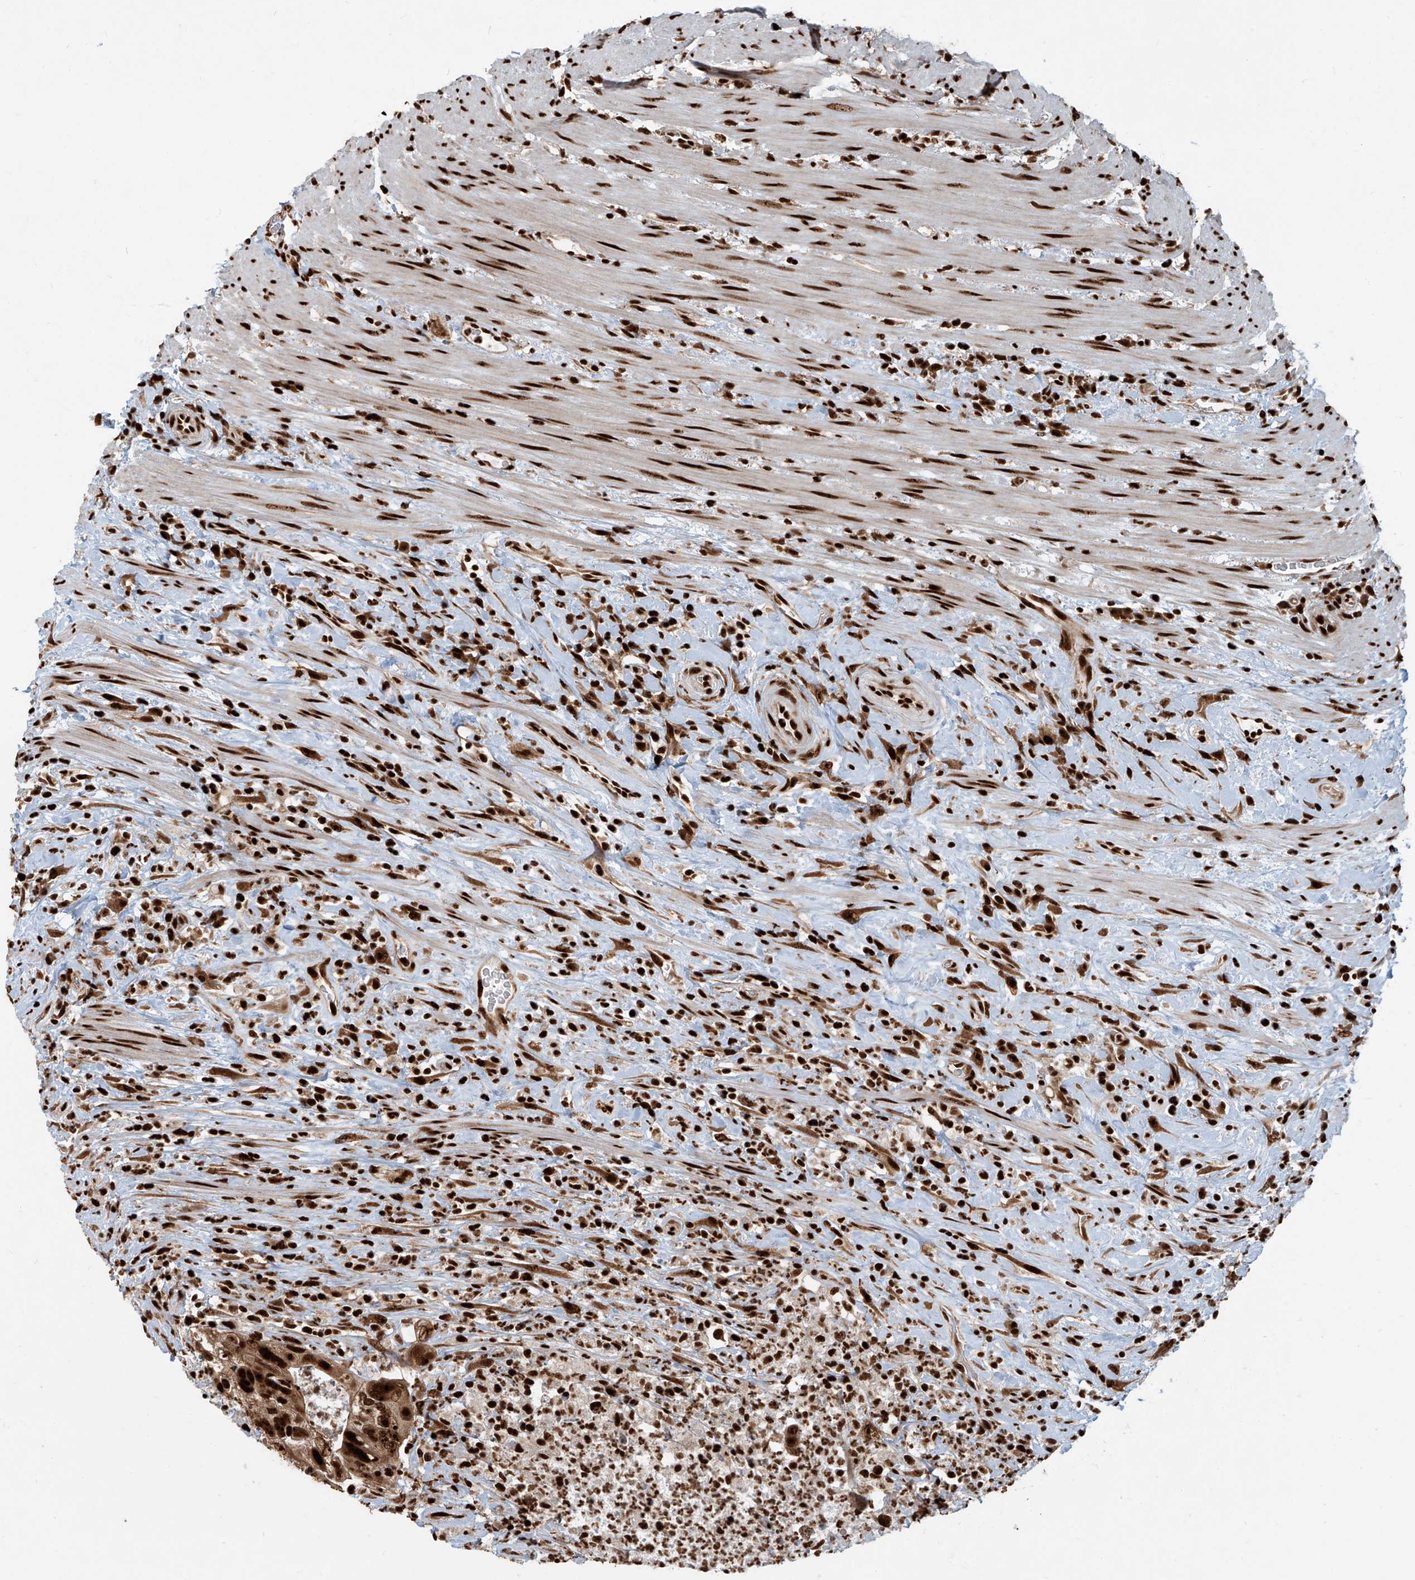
{"staining": {"intensity": "strong", "quantity": ">75%", "location": "nuclear"}, "tissue": "colorectal cancer", "cell_type": "Tumor cells", "image_type": "cancer", "snomed": [{"axis": "morphology", "description": "Adenocarcinoma, NOS"}, {"axis": "topography", "description": "Rectum"}], "caption": "Adenocarcinoma (colorectal) stained with a brown dye reveals strong nuclear positive expression in approximately >75% of tumor cells.", "gene": "FAM193B", "patient": {"sex": "male", "age": 59}}